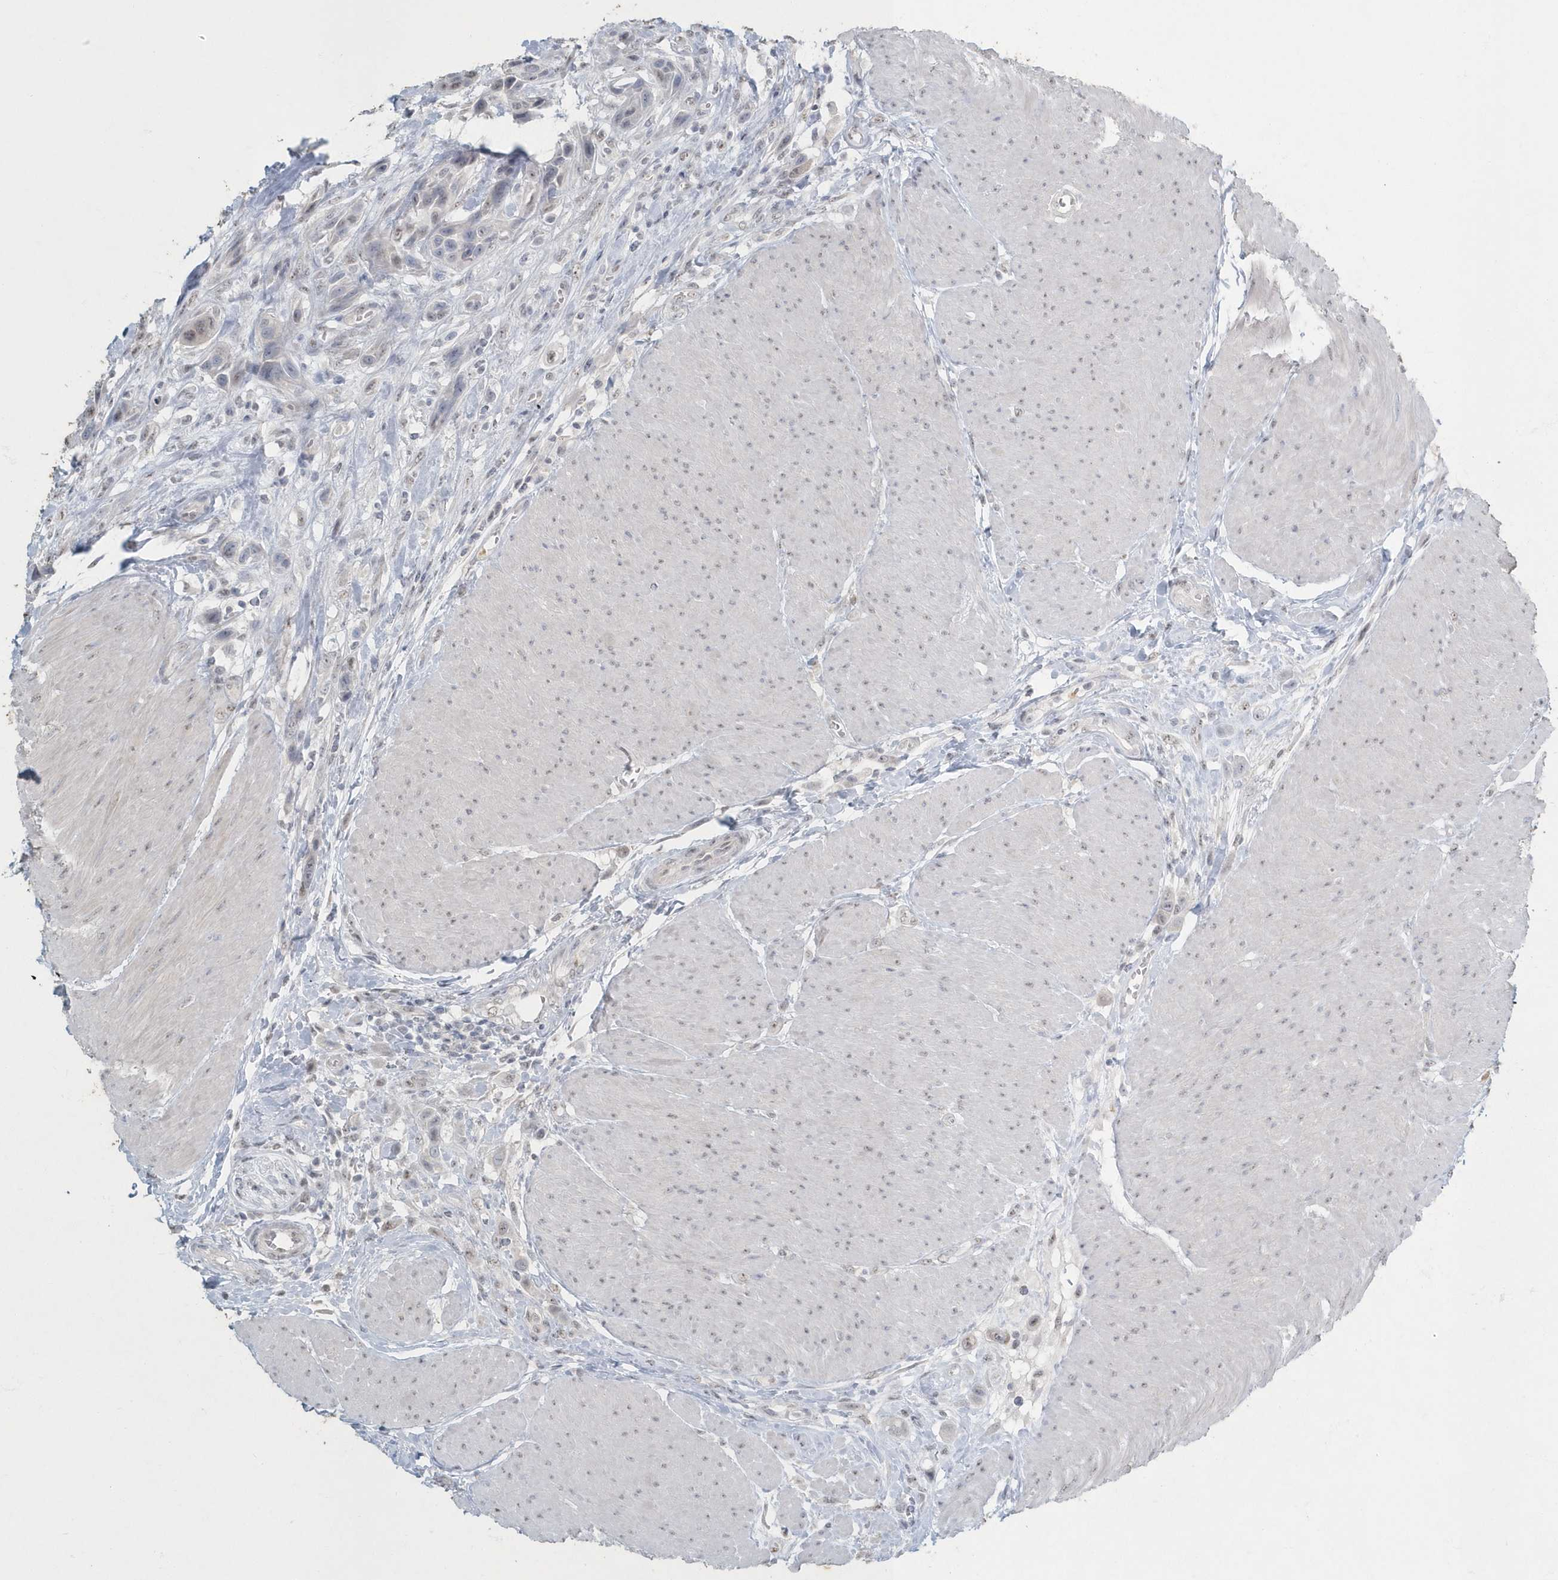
{"staining": {"intensity": "weak", "quantity": "<25%", "location": "nuclear"}, "tissue": "urothelial cancer", "cell_type": "Tumor cells", "image_type": "cancer", "snomed": [{"axis": "morphology", "description": "Urothelial carcinoma, High grade"}, {"axis": "topography", "description": "Urinary bladder"}], "caption": "The histopathology image demonstrates no significant positivity in tumor cells of urothelial cancer.", "gene": "MYOT", "patient": {"sex": "male", "age": 50}}